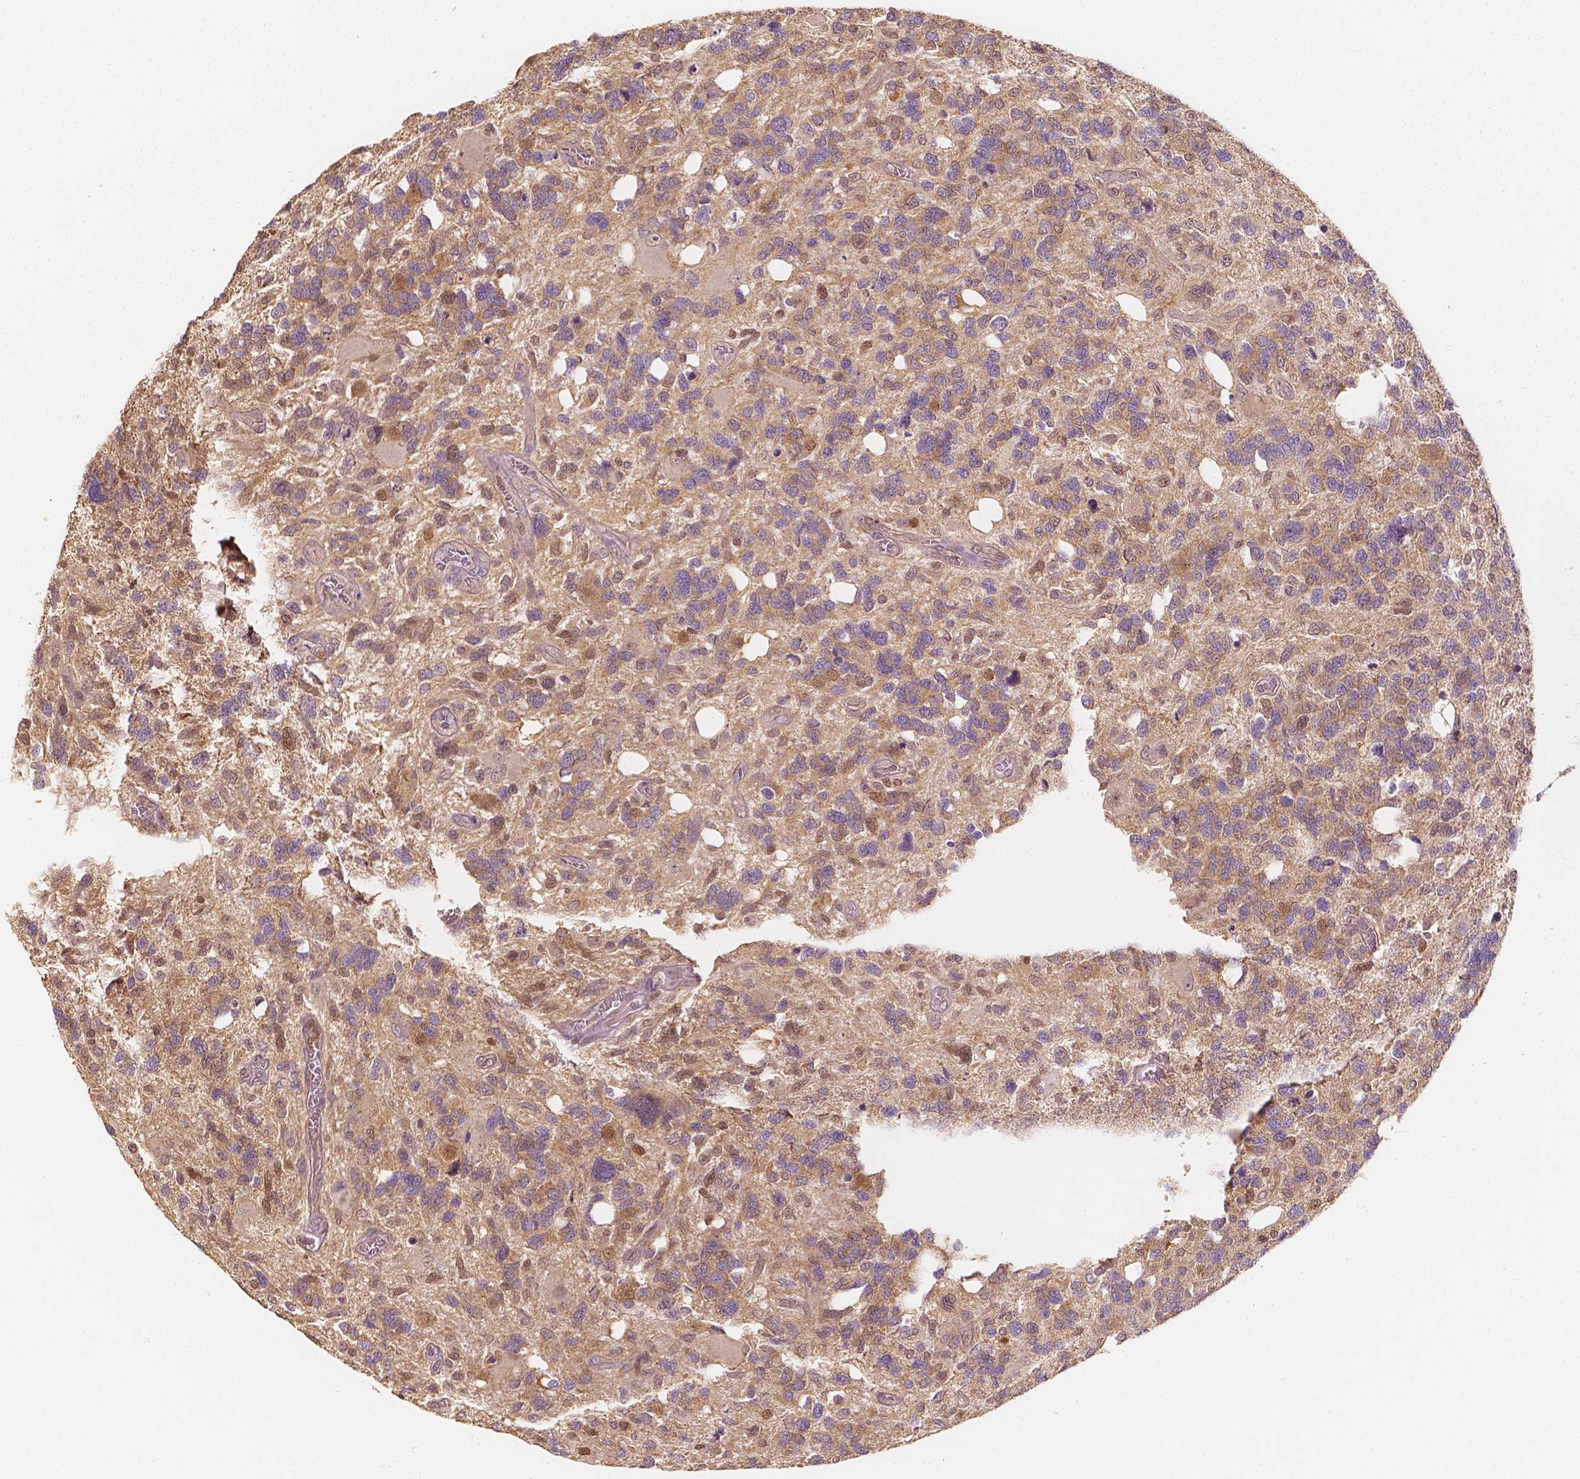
{"staining": {"intensity": "weak", "quantity": "25%-75%", "location": "cytoplasmic/membranous"}, "tissue": "glioma", "cell_type": "Tumor cells", "image_type": "cancer", "snomed": [{"axis": "morphology", "description": "Glioma, malignant, High grade"}, {"axis": "topography", "description": "Brain"}], "caption": "Tumor cells show low levels of weak cytoplasmic/membranous staining in approximately 25%-75% of cells in glioma.", "gene": "TBC1D17", "patient": {"sex": "male", "age": 49}}